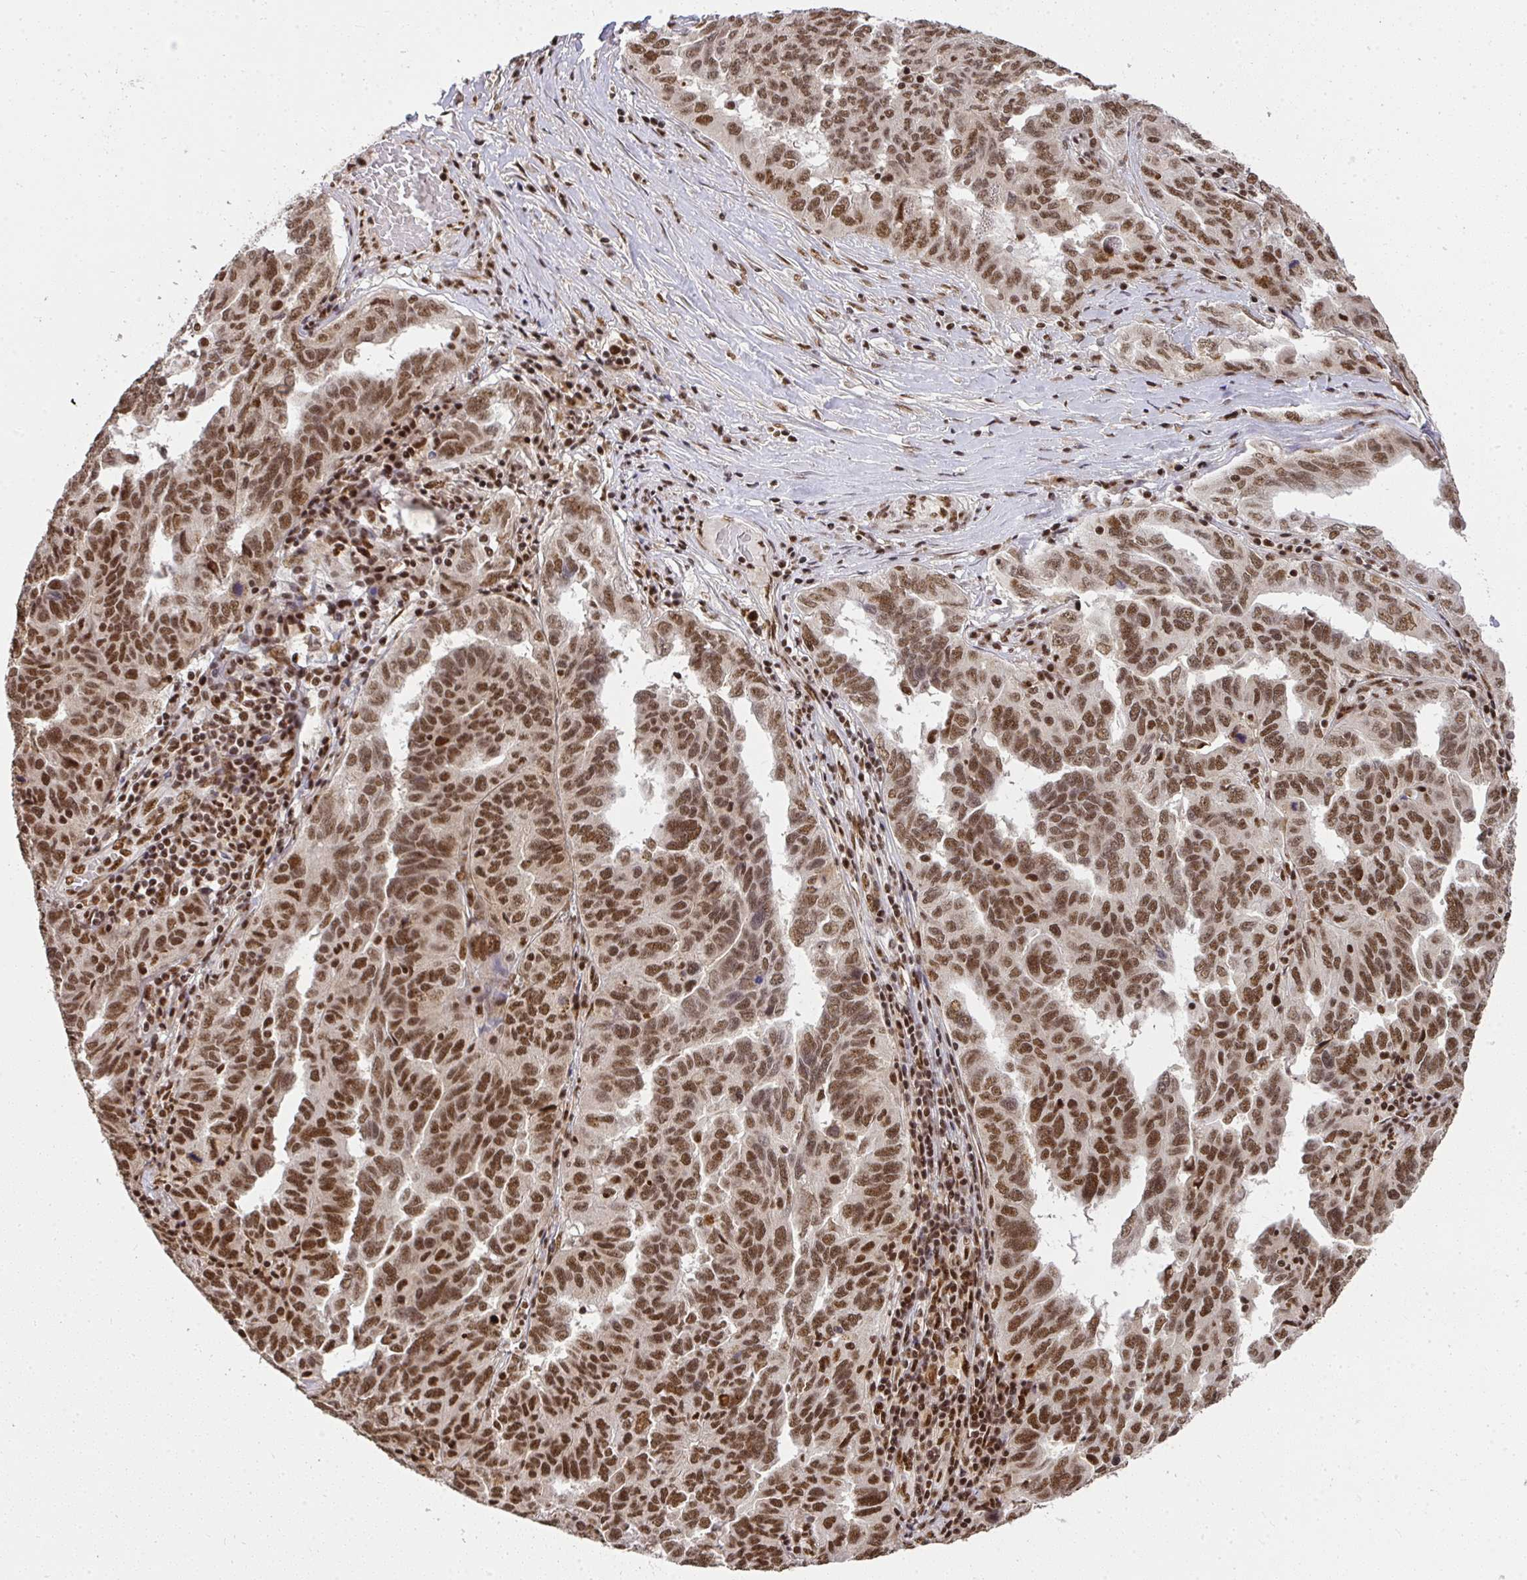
{"staining": {"intensity": "moderate", "quantity": ">75%", "location": "nuclear"}, "tissue": "ovarian cancer", "cell_type": "Tumor cells", "image_type": "cancer", "snomed": [{"axis": "morphology", "description": "Cystadenocarcinoma, serous, NOS"}, {"axis": "topography", "description": "Ovary"}], "caption": "Tumor cells demonstrate medium levels of moderate nuclear positivity in approximately >75% of cells in ovarian cancer.", "gene": "U2AF1", "patient": {"sex": "female", "age": 64}}